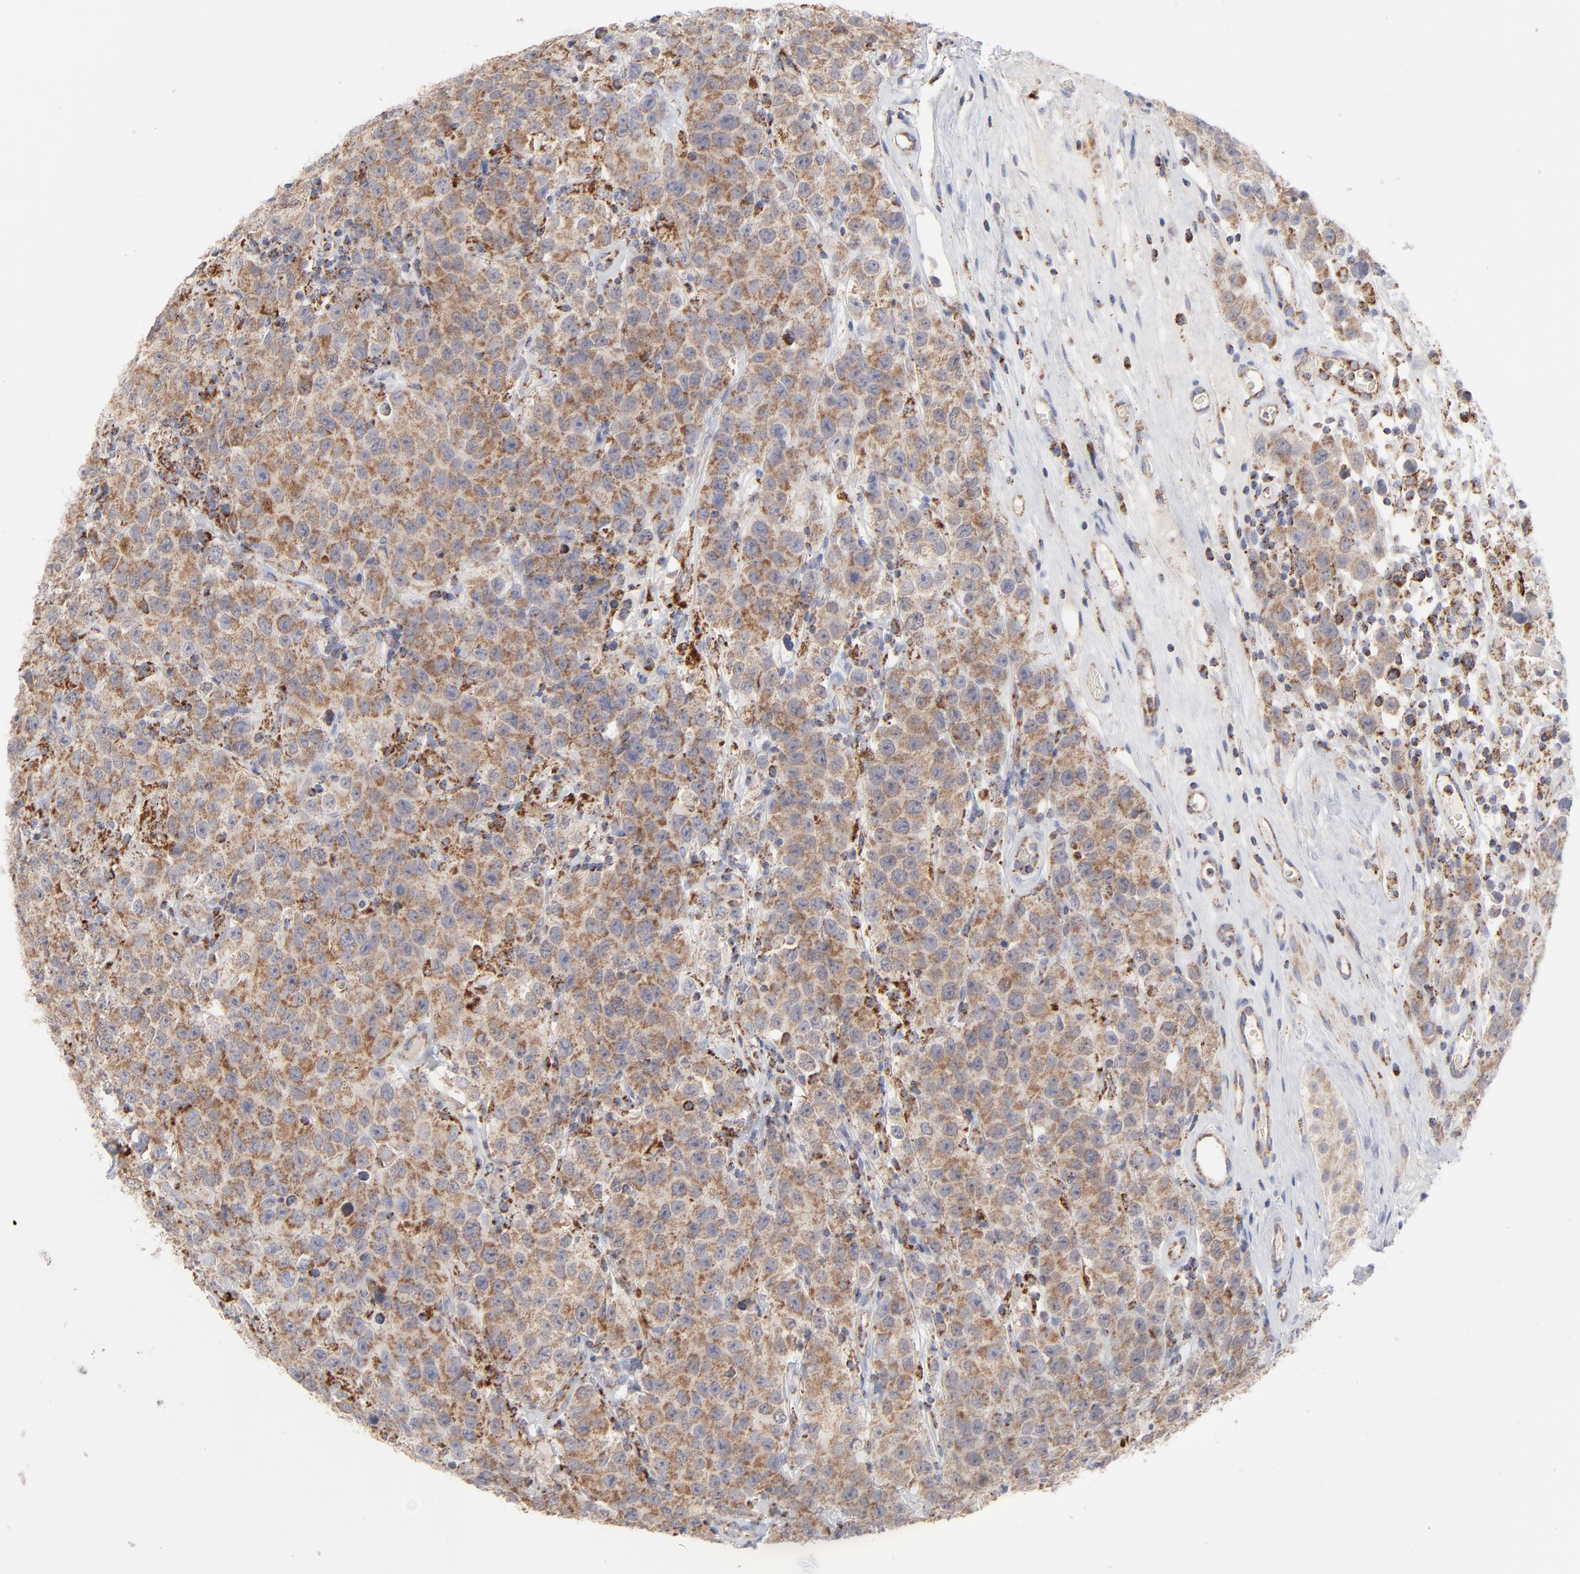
{"staining": {"intensity": "strong", "quantity": ">75%", "location": "cytoplasmic/membranous"}, "tissue": "testis cancer", "cell_type": "Tumor cells", "image_type": "cancer", "snomed": [{"axis": "morphology", "description": "Seminoma, NOS"}, {"axis": "topography", "description": "Testis"}], "caption": "A photomicrograph of human testis seminoma stained for a protein displays strong cytoplasmic/membranous brown staining in tumor cells.", "gene": "ASB3", "patient": {"sex": "male", "age": 52}}